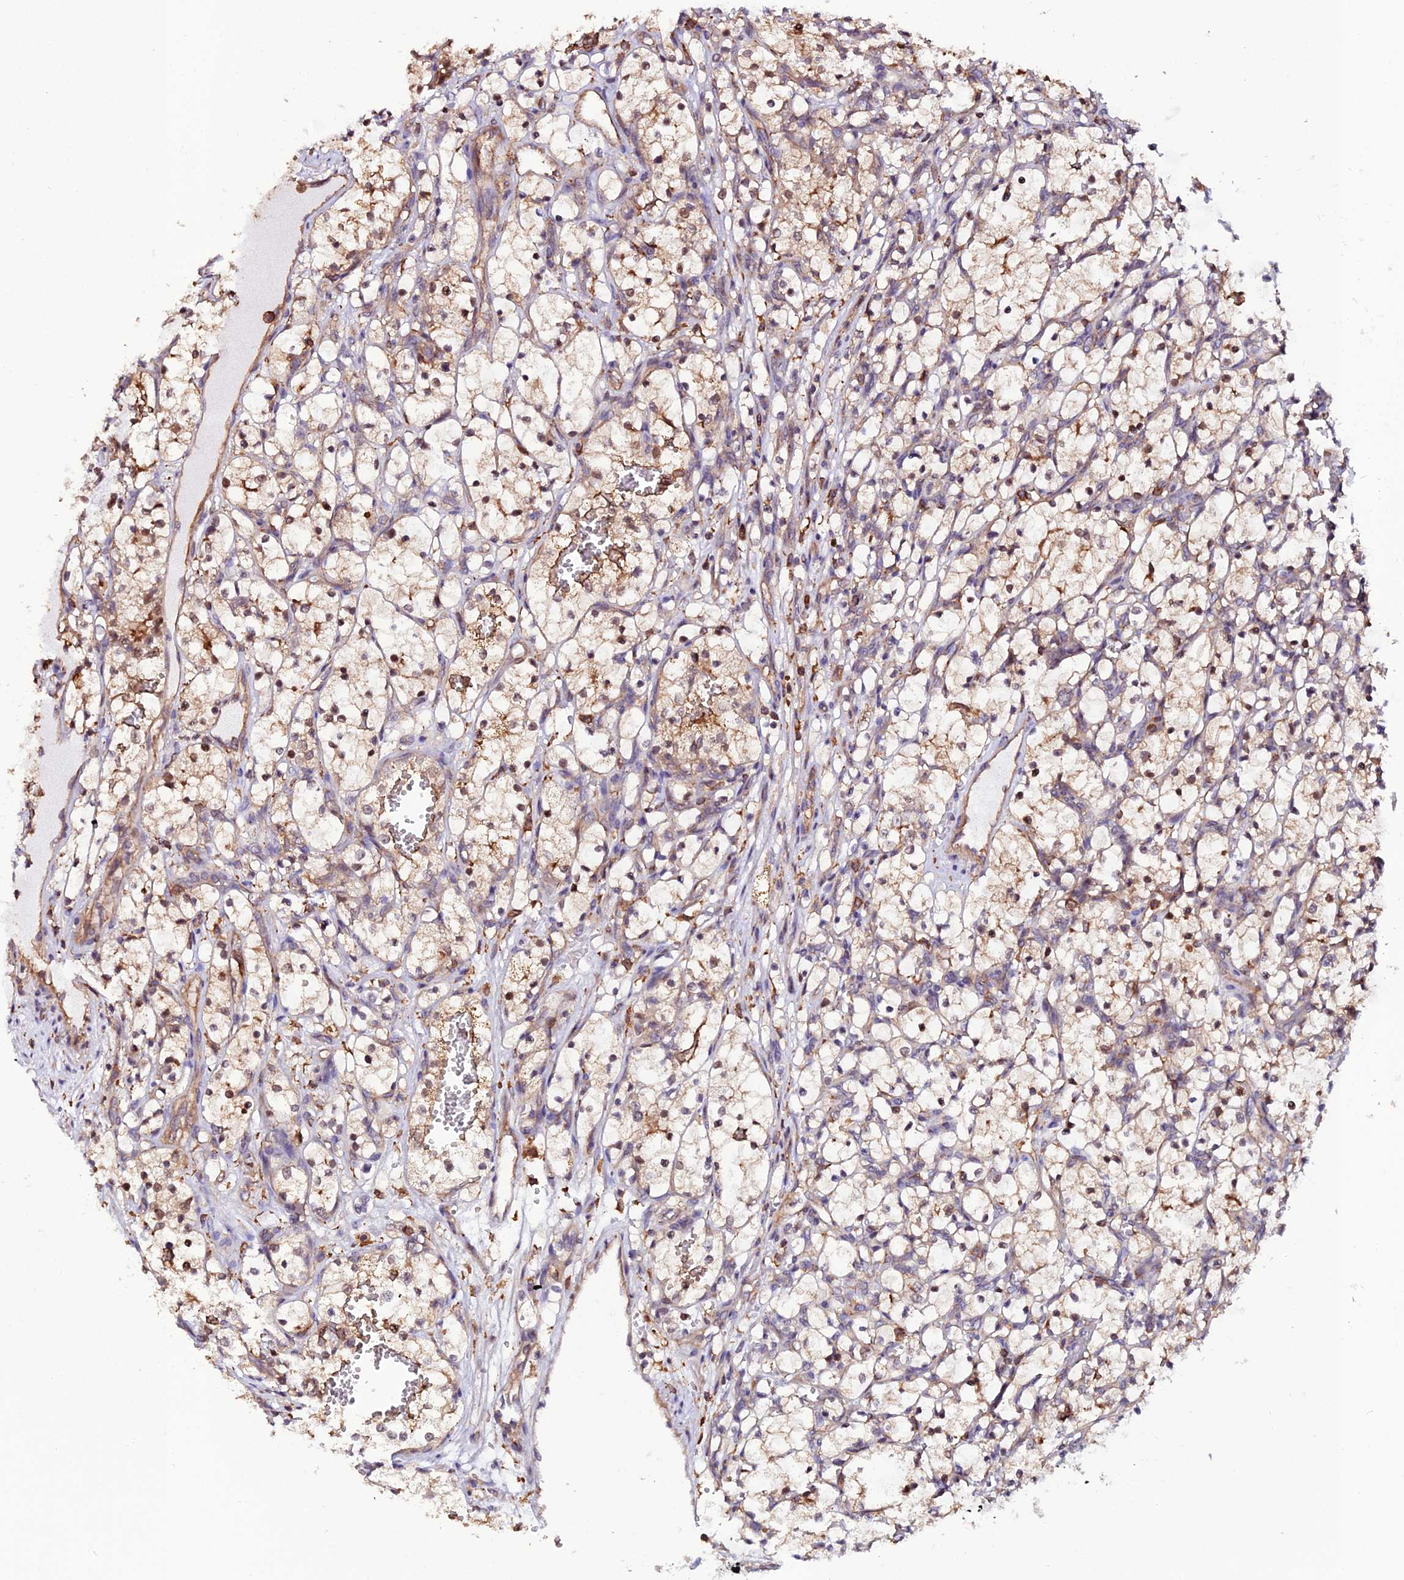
{"staining": {"intensity": "moderate", "quantity": "<25%", "location": "nuclear"}, "tissue": "renal cancer", "cell_type": "Tumor cells", "image_type": "cancer", "snomed": [{"axis": "morphology", "description": "Adenocarcinoma, NOS"}, {"axis": "topography", "description": "Kidney"}], "caption": "Tumor cells demonstrate low levels of moderate nuclear expression in approximately <25% of cells in human renal cancer (adenocarcinoma).", "gene": "USP17L15", "patient": {"sex": "female", "age": 69}}